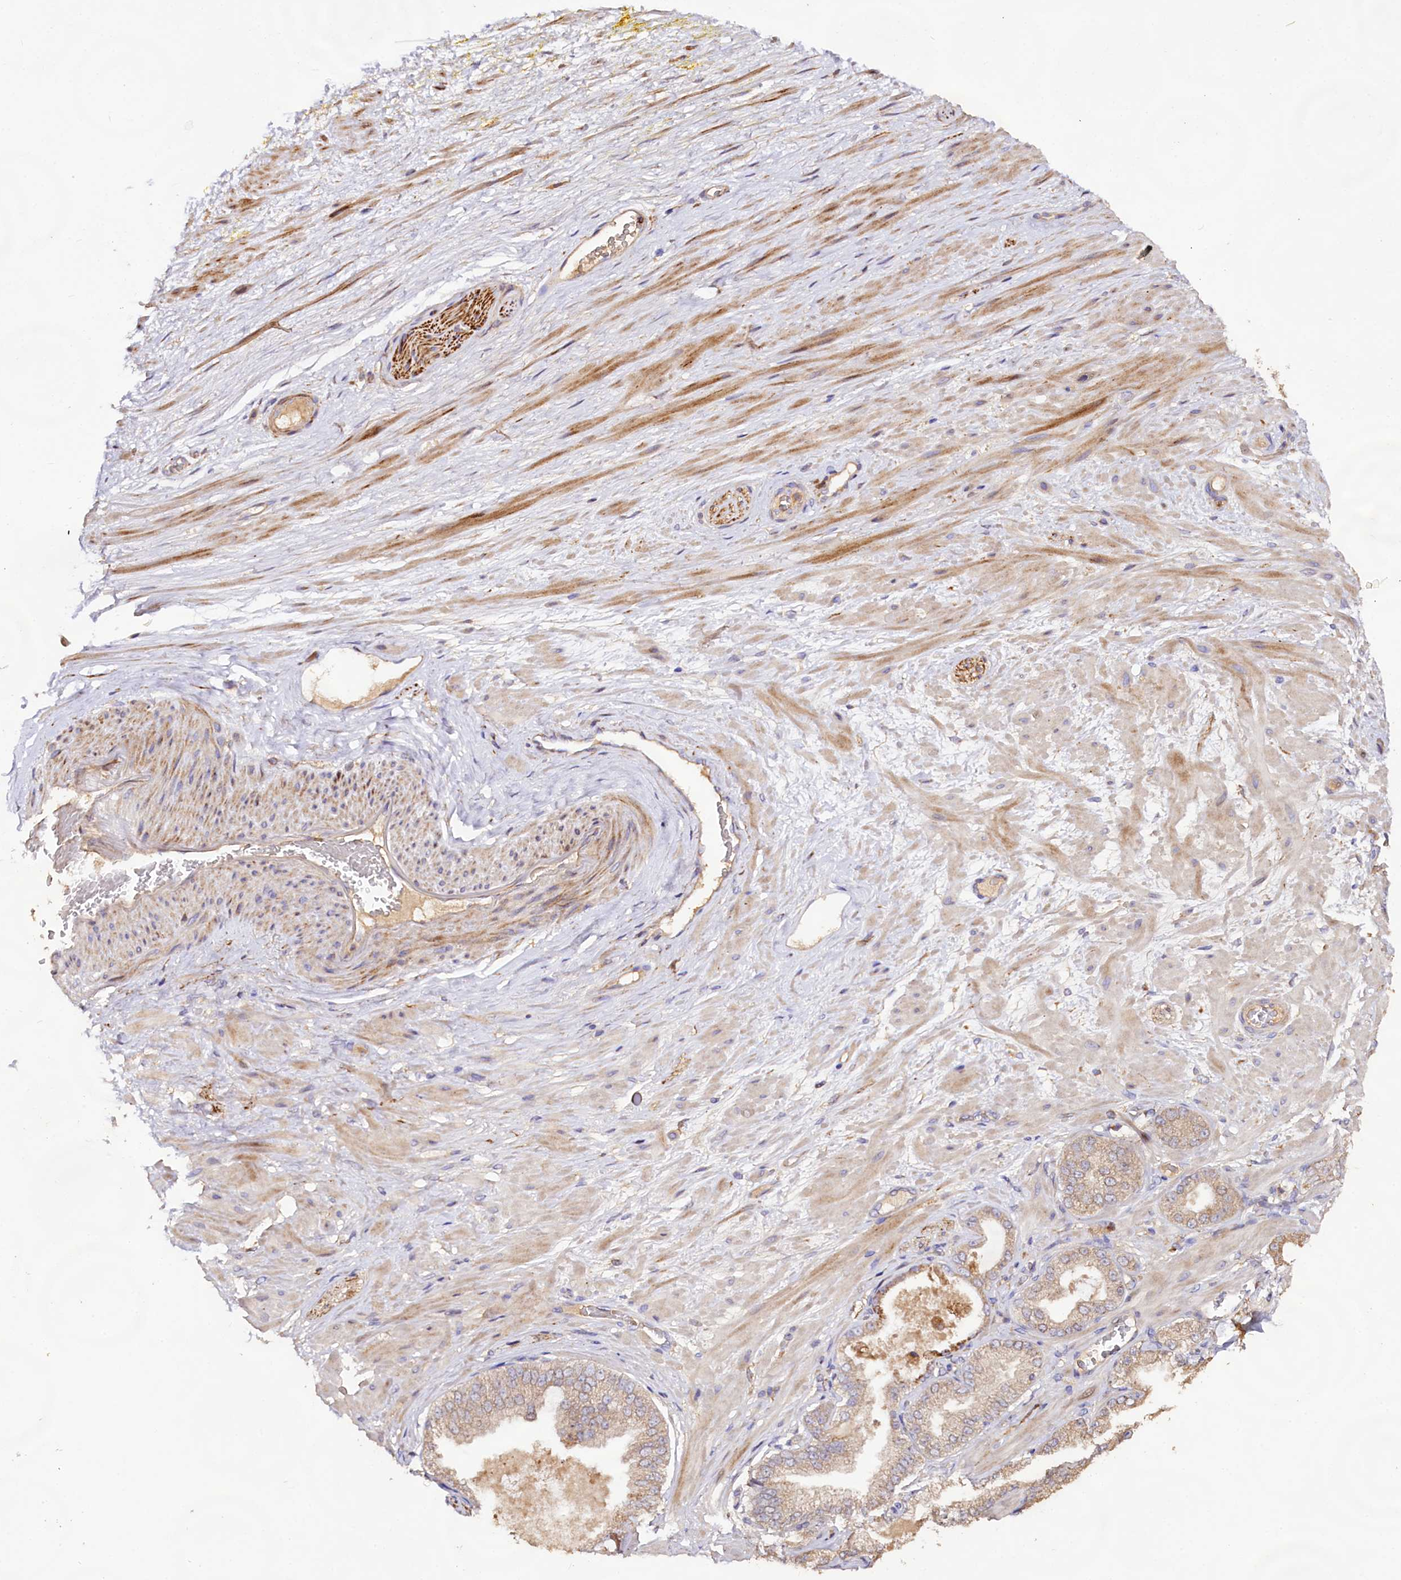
{"staining": {"intensity": "moderate", "quantity": "25%-75%", "location": "cytoplasmic/membranous"}, "tissue": "adipose tissue", "cell_type": "Adipocytes", "image_type": "normal", "snomed": [{"axis": "morphology", "description": "Normal tissue, NOS"}, {"axis": "morphology", "description": "Adenocarcinoma, Low grade"}, {"axis": "topography", "description": "Prostate"}, {"axis": "topography", "description": "Peripheral nerve tissue"}], "caption": "Protein expression analysis of unremarkable adipose tissue demonstrates moderate cytoplasmic/membranous staining in about 25%-75% of adipocytes.", "gene": "DMXL2", "patient": {"sex": "male", "age": 63}}